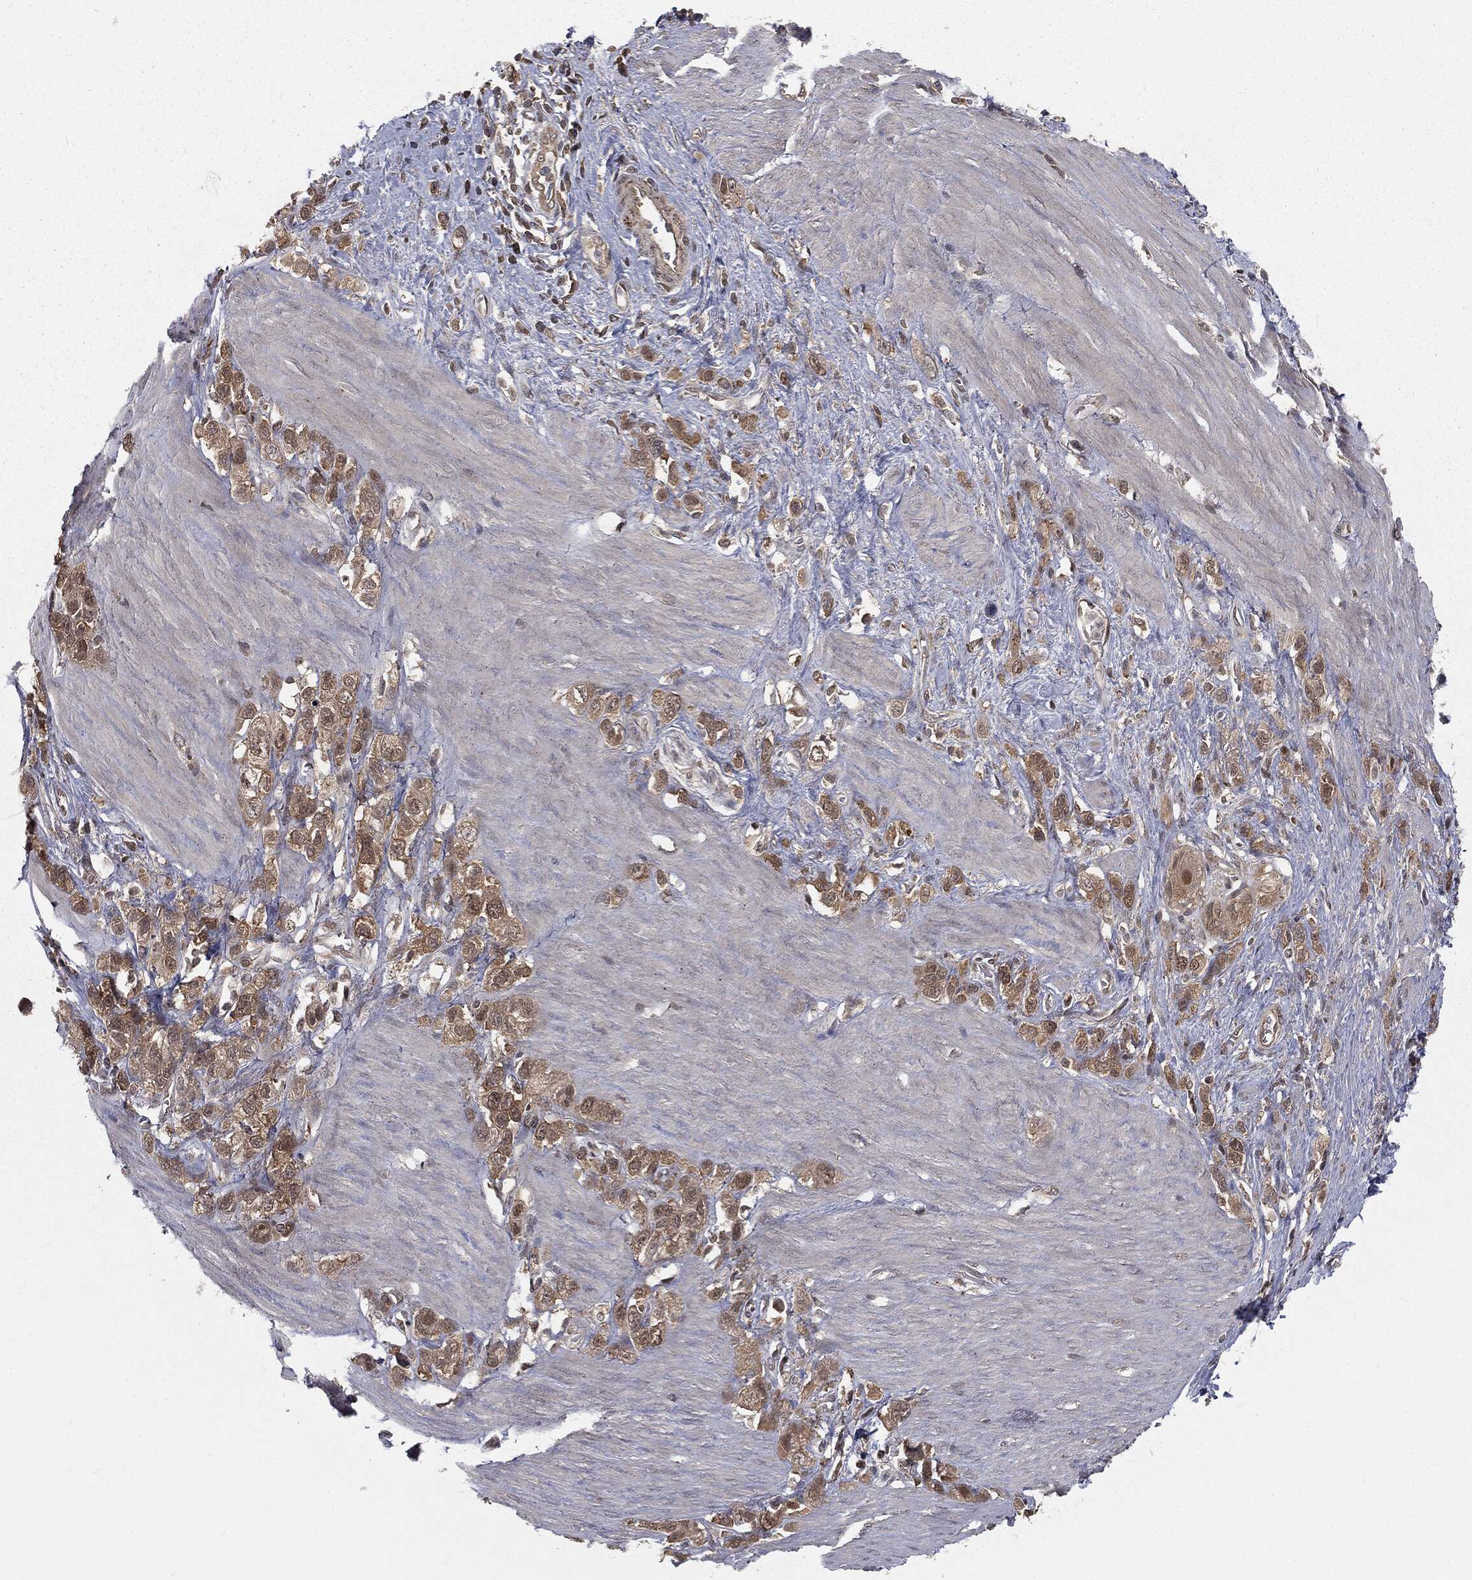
{"staining": {"intensity": "weak", "quantity": ">75%", "location": "cytoplasmic/membranous,nuclear"}, "tissue": "stomach cancer", "cell_type": "Tumor cells", "image_type": "cancer", "snomed": [{"axis": "morphology", "description": "Adenocarcinoma, NOS"}, {"axis": "topography", "description": "Stomach"}], "caption": "Immunohistochemistry (IHC) image of human stomach adenocarcinoma stained for a protein (brown), which reveals low levels of weak cytoplasmic/membranous and nuclear positivity in approximately >75% of tumor cells.", "gene": "FBXO7", "patient": {"sex": "female", "age": 65}}